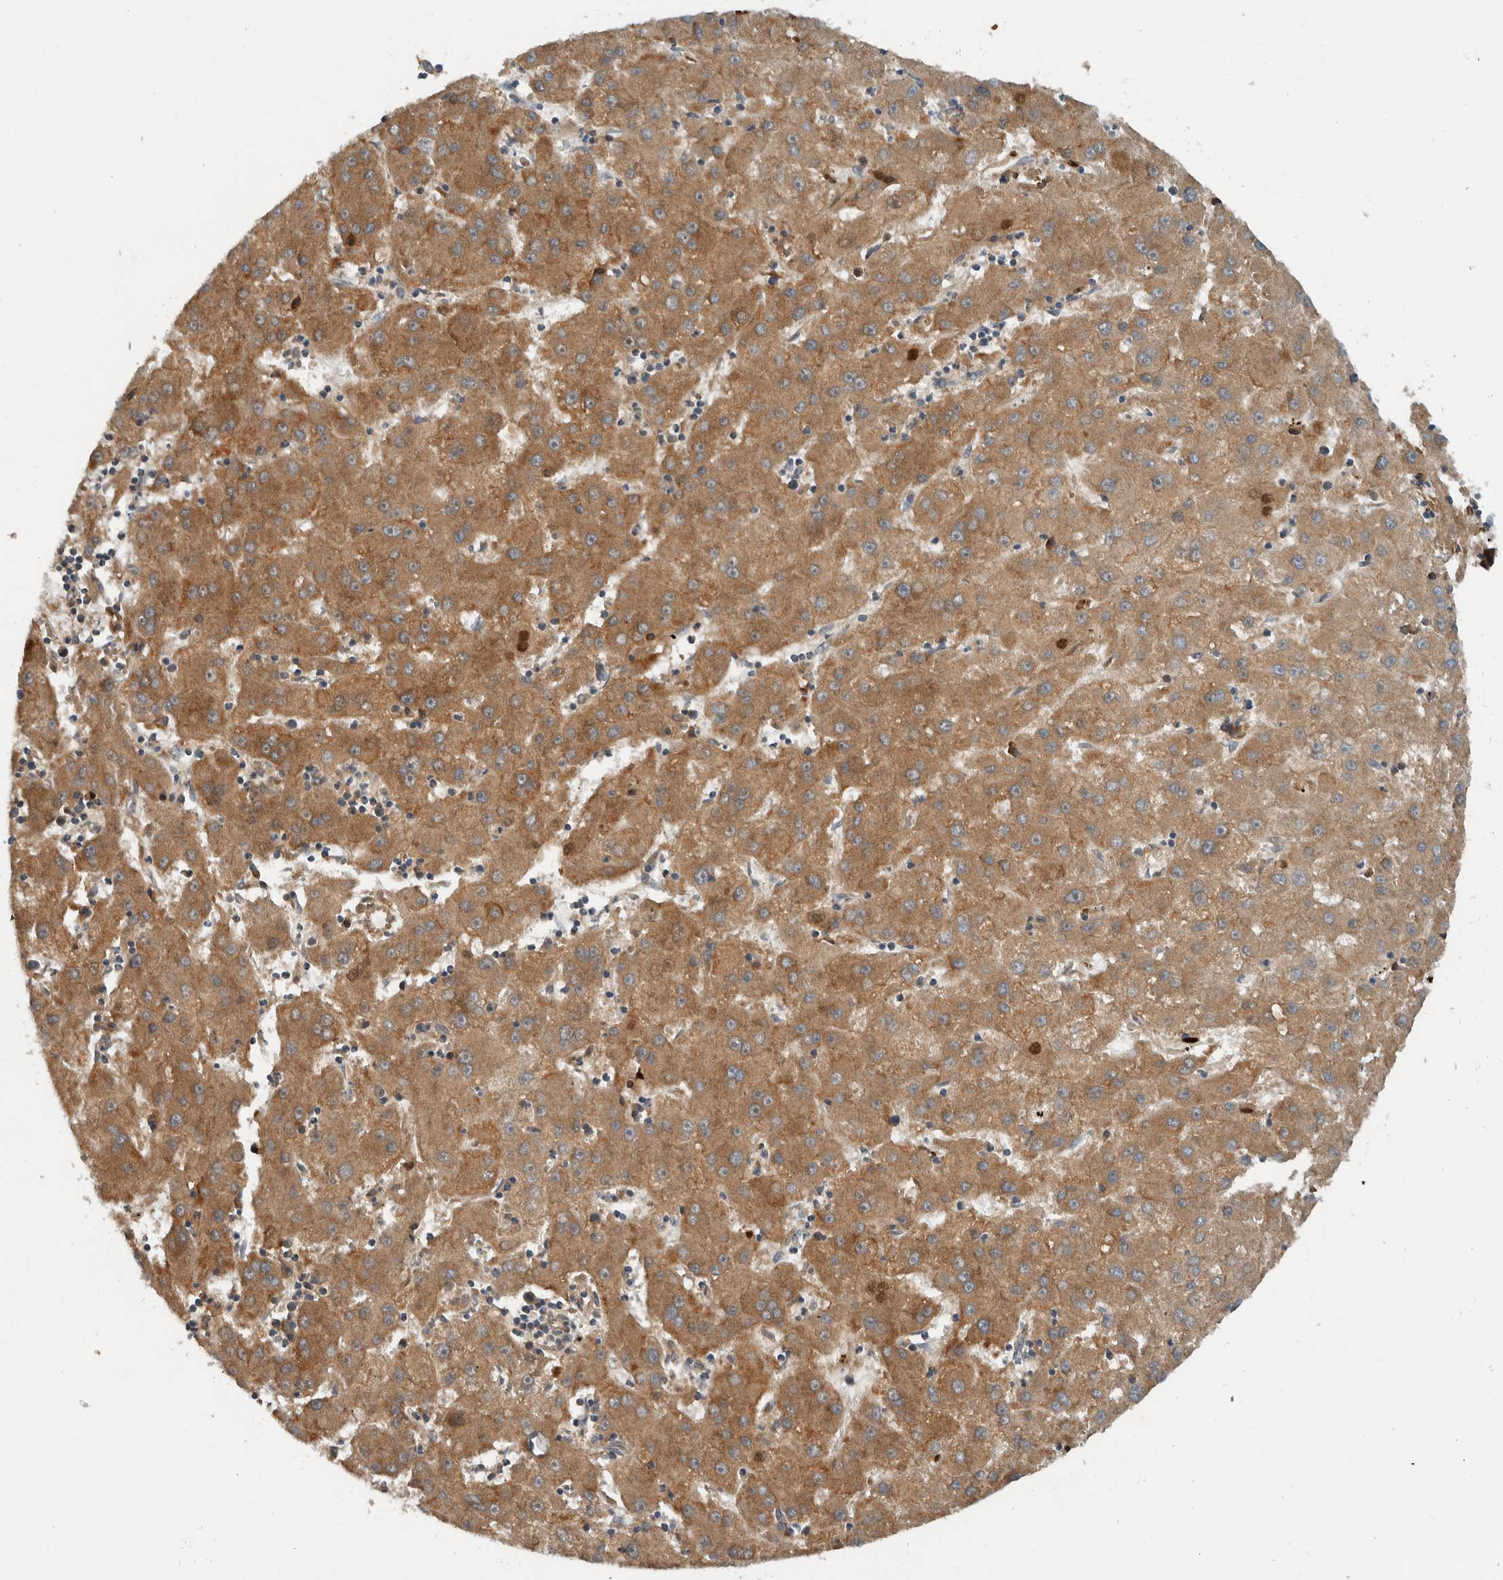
{"staining": {"intensity": "moderate", "quantity": ">75%", "location": "cytoplasmic/membranous"}, "tissue": "liver cancer", "cell_type": "Tumor cells", "image_type": "cancer", "snomed": [{"axis": "morphology", "description": "Carcinoma, Hepatocellular, NOS"}, {"axis": "topography", "description": "Liver"}], "caption": "About >75% of tumor cells in human hepatocellular carcinoma (liver) exhibit moderate cytoplasmic/membranous protein expression as visualized by brown immunohistochemical staining.", "gene": "LBHD1", "patient": {"sex": "male", "age": 72}}